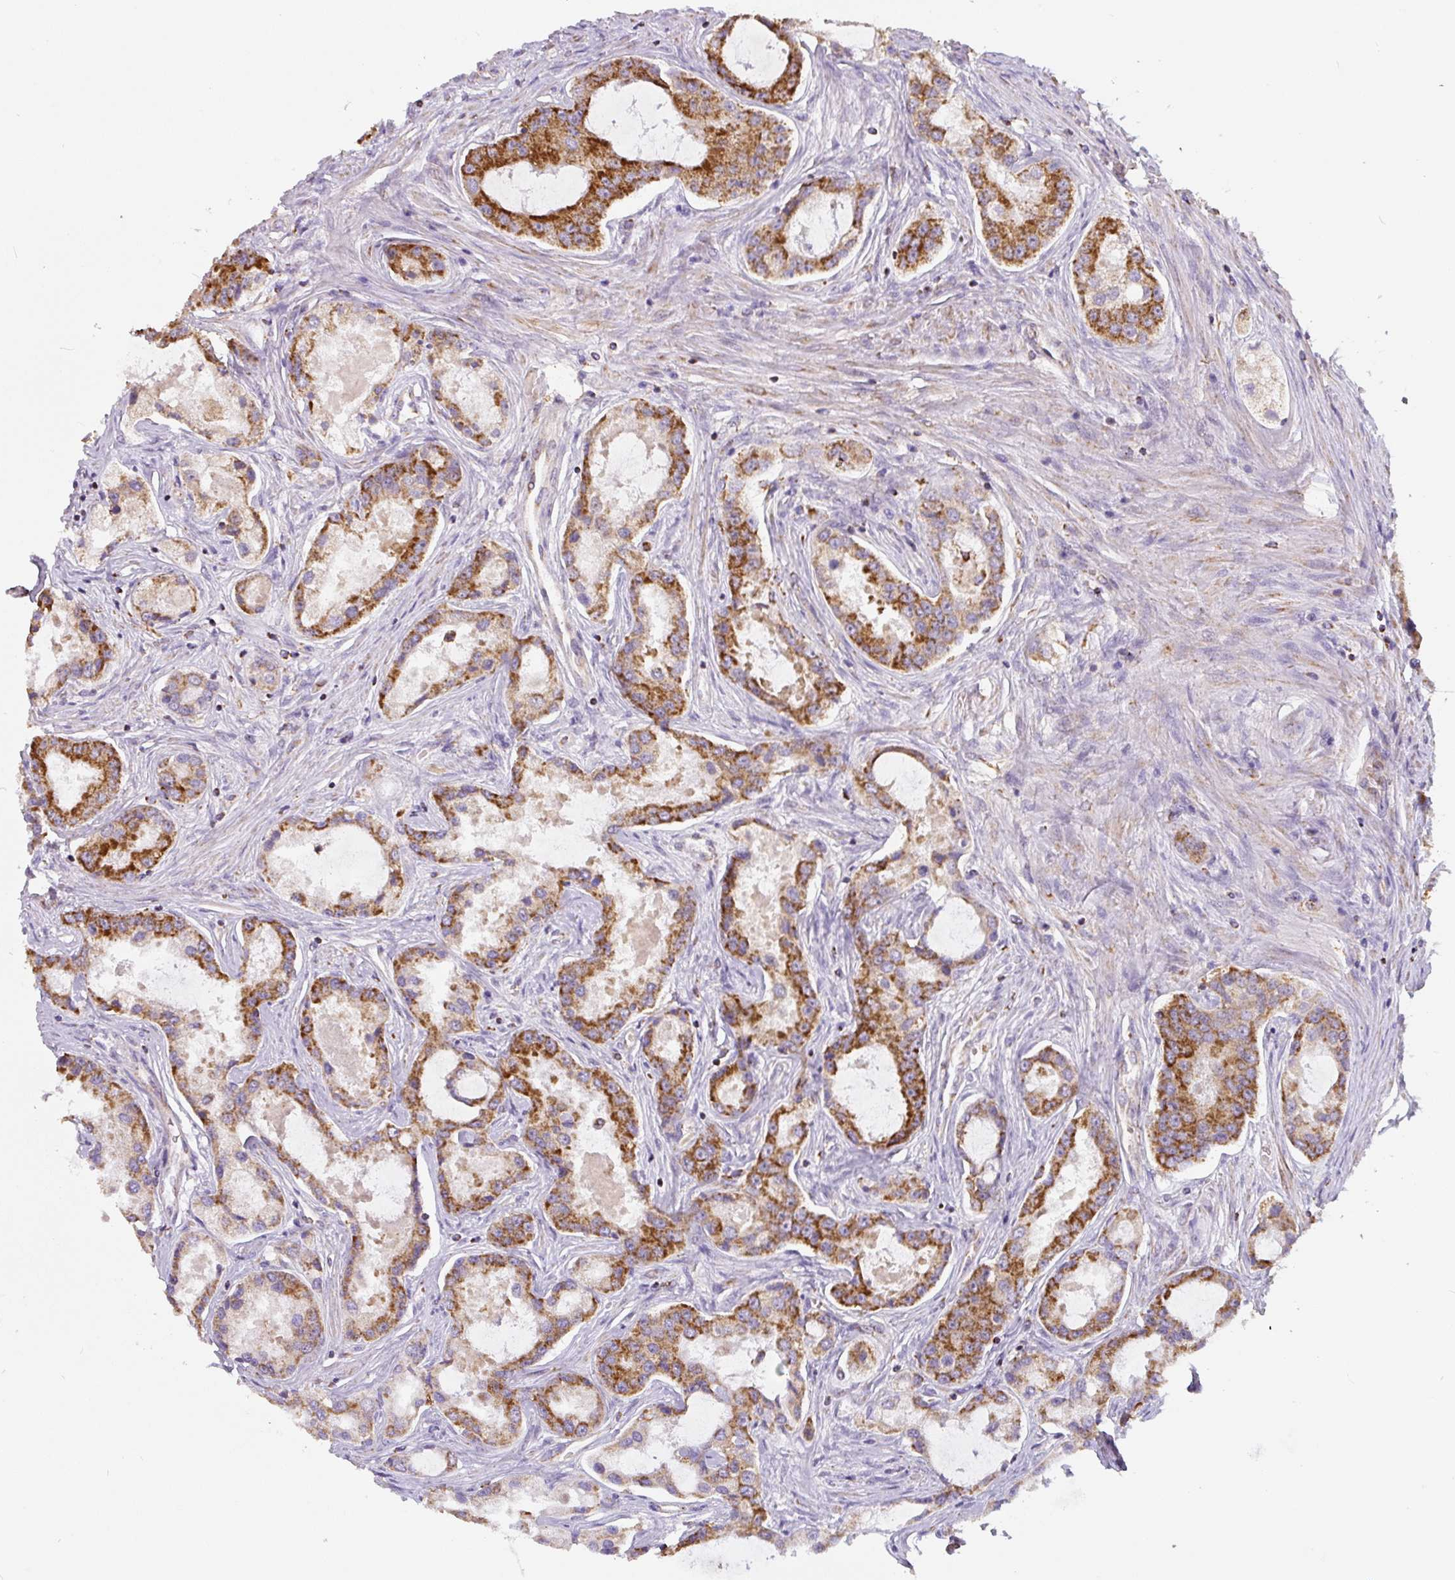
{"staining": {"intensity": "strong", "quantity": ">75%", "location": "cytoplasmic/membranous"}, "tissue": "prostate cancer", "cell_type": "Tumor cells", "image_type": "cancer", "snomed": [{"axis": "morphology", "description": "Adenocarcinoma, Low grade"}, {"axis": "topography", "description": "Prostate"}], "caption": "Adenocarcinoma (low-grade) (prostate) stained with a brown dye demonstrates strong cytoplasmic/membranous positive positivity in about >75% of tumor cells.", "gene": "MT-CO2", "patient": {"sex": "male", "age": 68}}